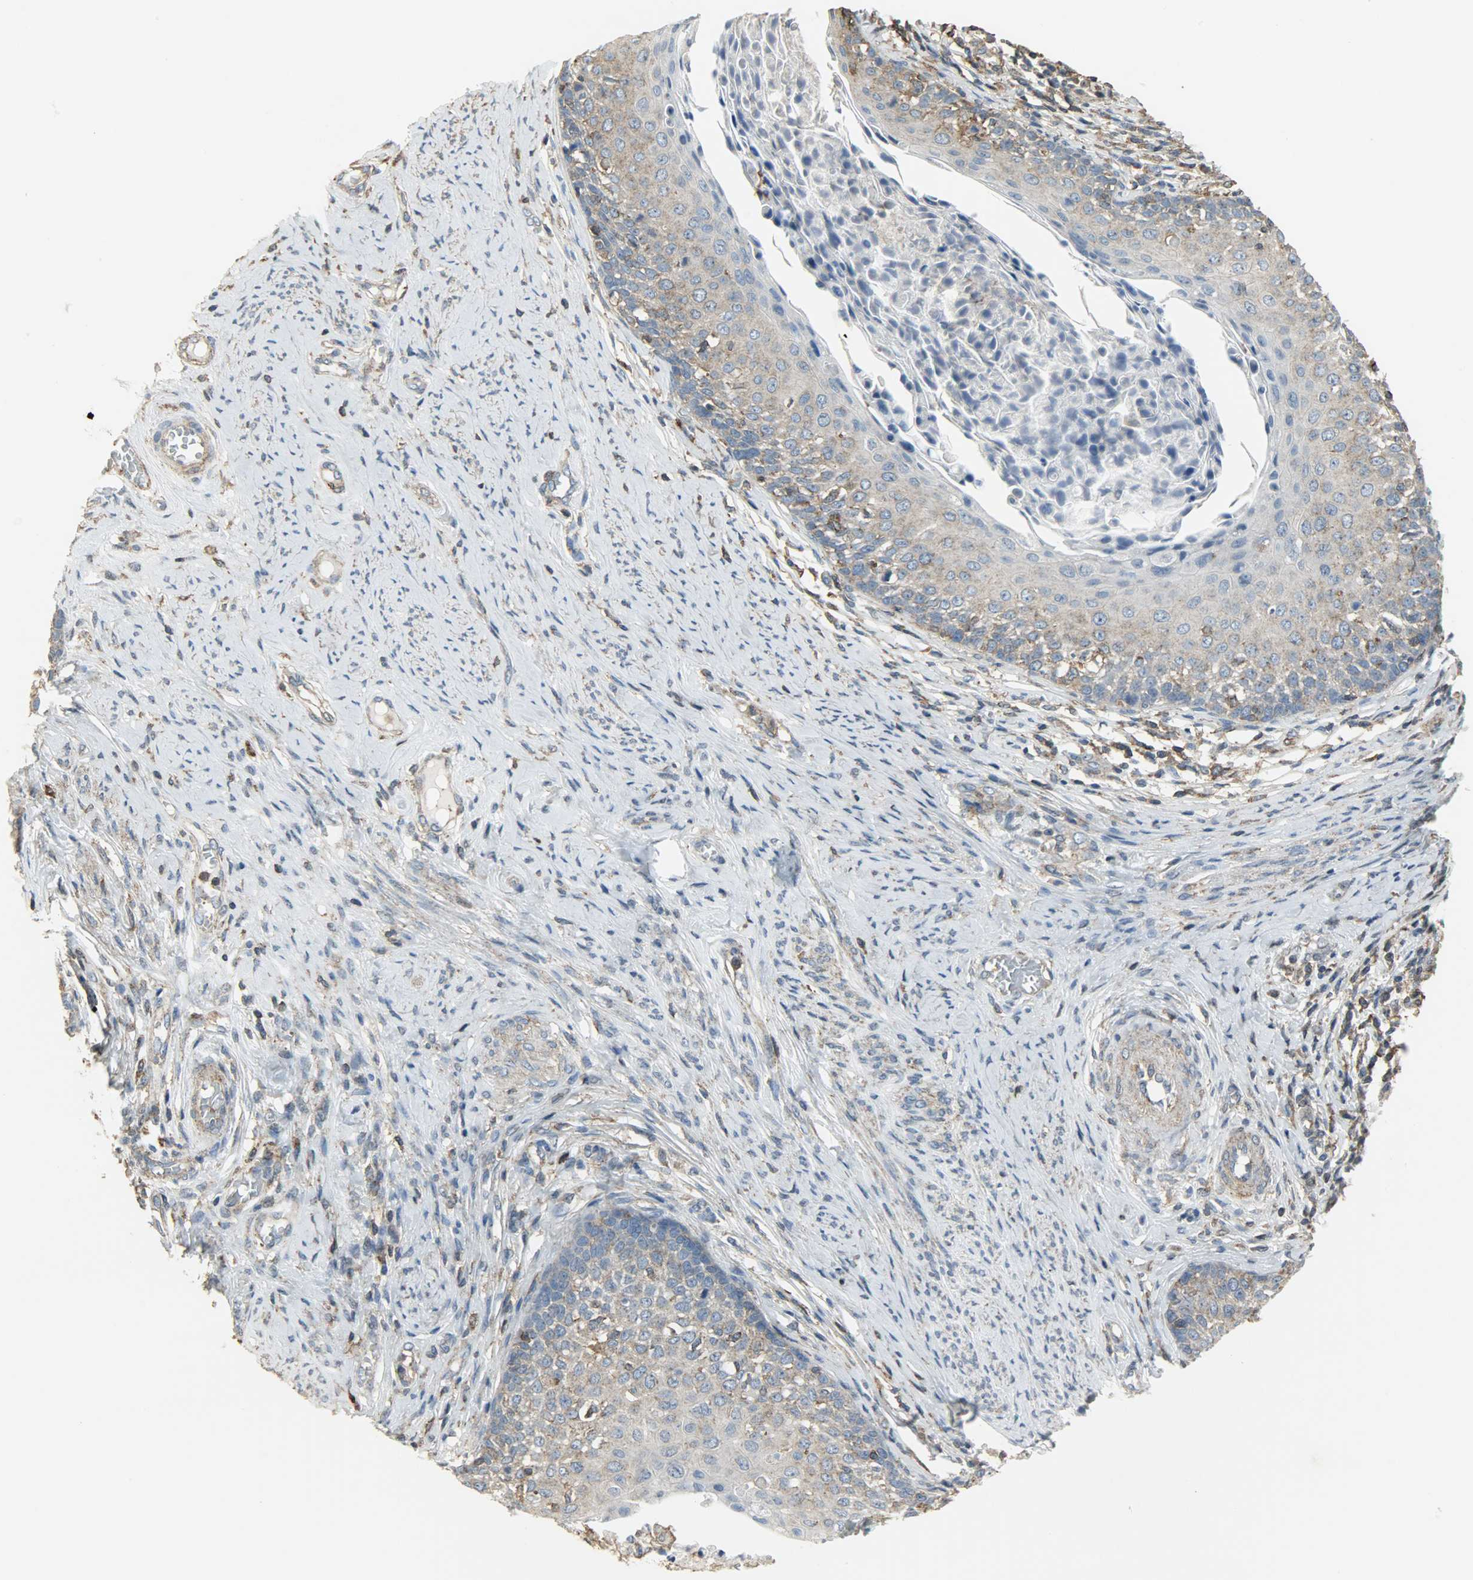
{"staining": {"intensity": "weak", "quantity": ">75%", "location": "cytoplasmic/membranous"}, "tissue": "cervical cancer", "cell_type": "Tumor cells", "image_type": "cancer", "snomed": [{"axis": "morphology", "description": "Squamous cell carcinoma, NOS"}, {"axis": "morphology", "description": "Adenocarcinoma, NOS"}, {"axis": "topography", "description": "Cervix"}], "caption": "Brown immunohistochemical staining in cervical cancer (adenocarcinoma) displays weak cytoplasmic/membranous expression in approximately >75% of tumor cells. Immunohistochemistry stains the protein of interest in brown and the nuclei are stained blue.", "gene": "DNAJA4", "patient": {"sex": "female", "age": 52}}